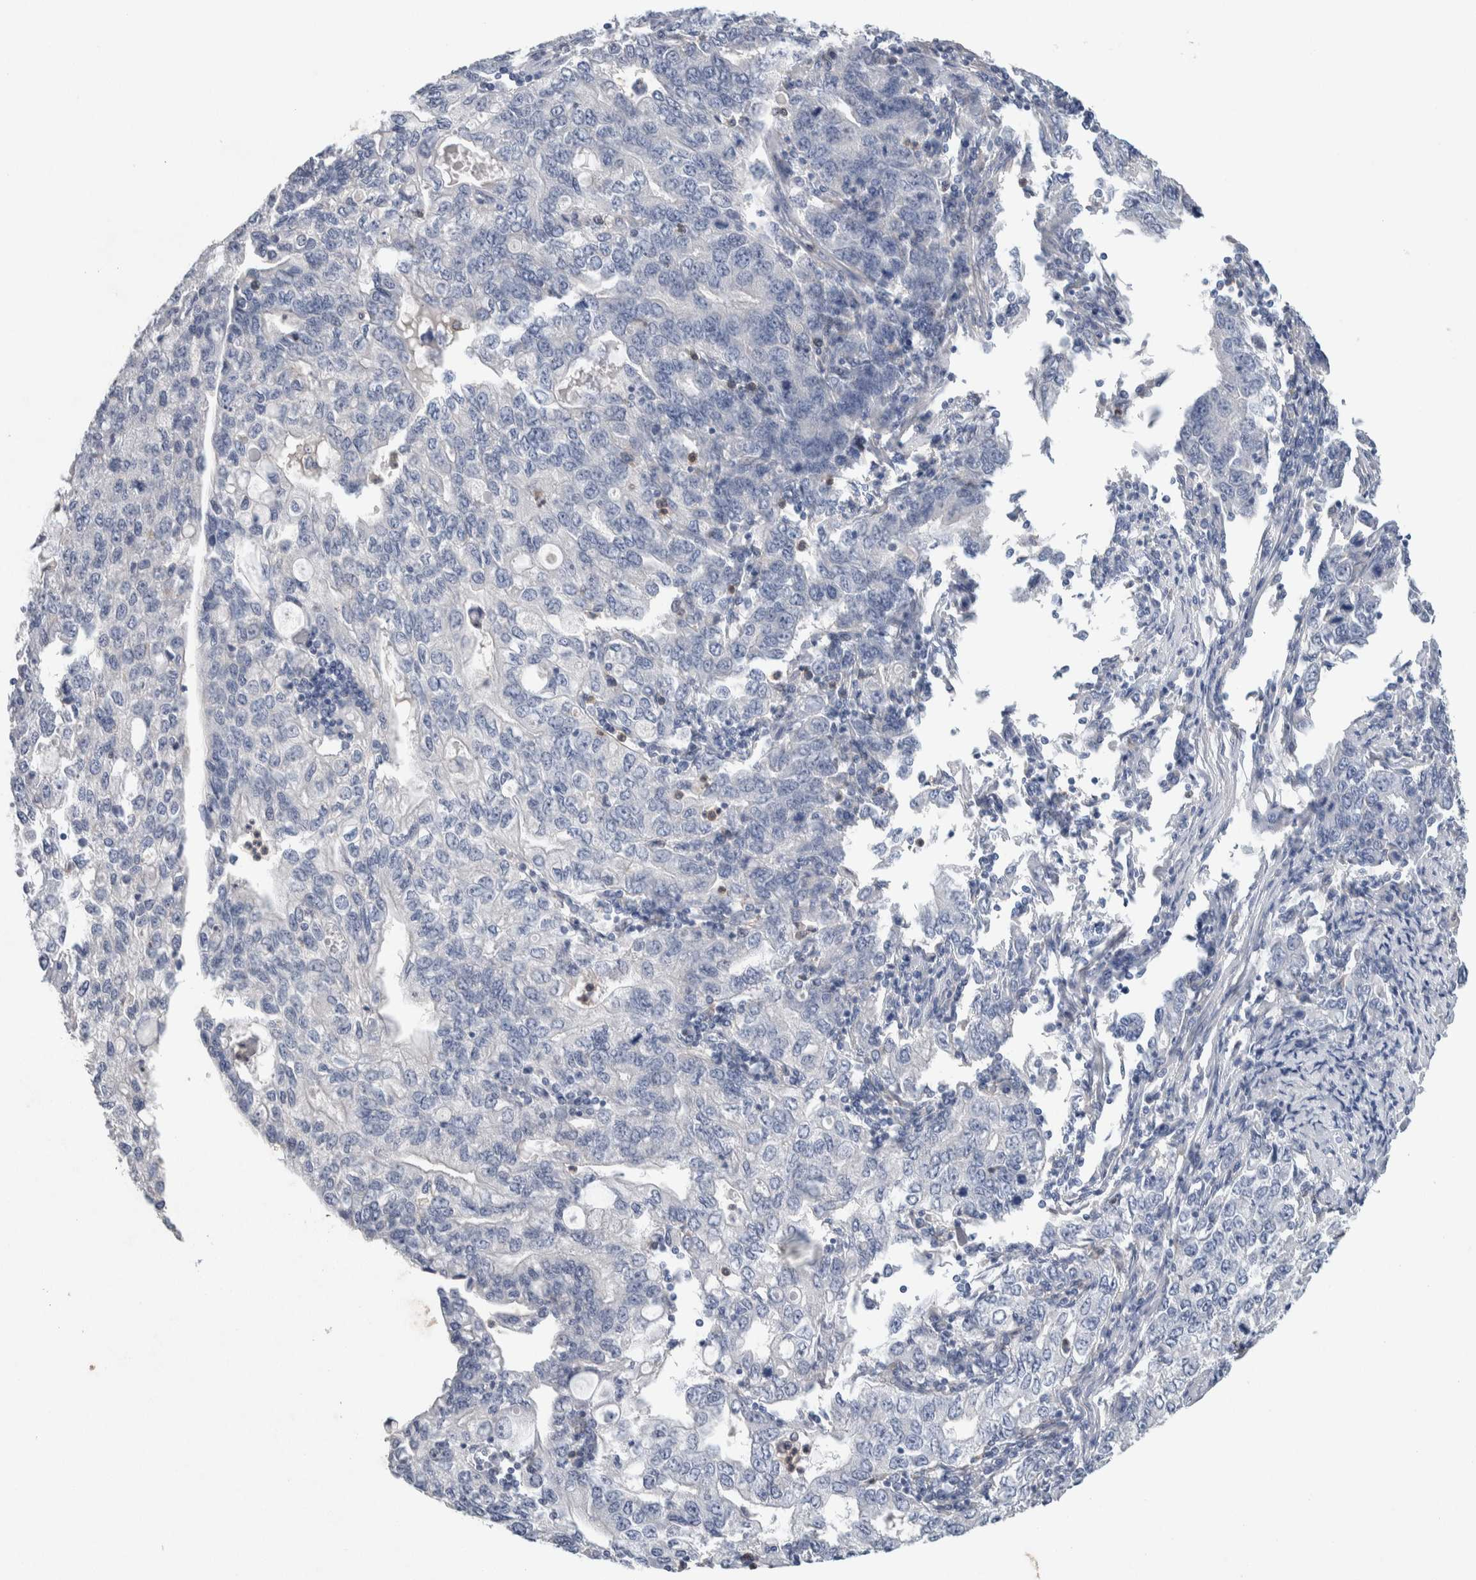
{"staining": {"intensity": "negative", "quantity": "none", "location": "none"}, "tissue": "stomach cancer", "cell_type": "Tumor cells", "image_type": "cancer", "snomed": [{"axis": "morphology", "description": "Adenocarcinoma, NOS"}, {"axis": "topography", "description": "Stomach, lower"}], "caption": "The image exhibits no significant staining in tumor cells of stomach adenocarcinoma.", "gene": "NCF2", "patient": {"sex": "female", "age": 72}}